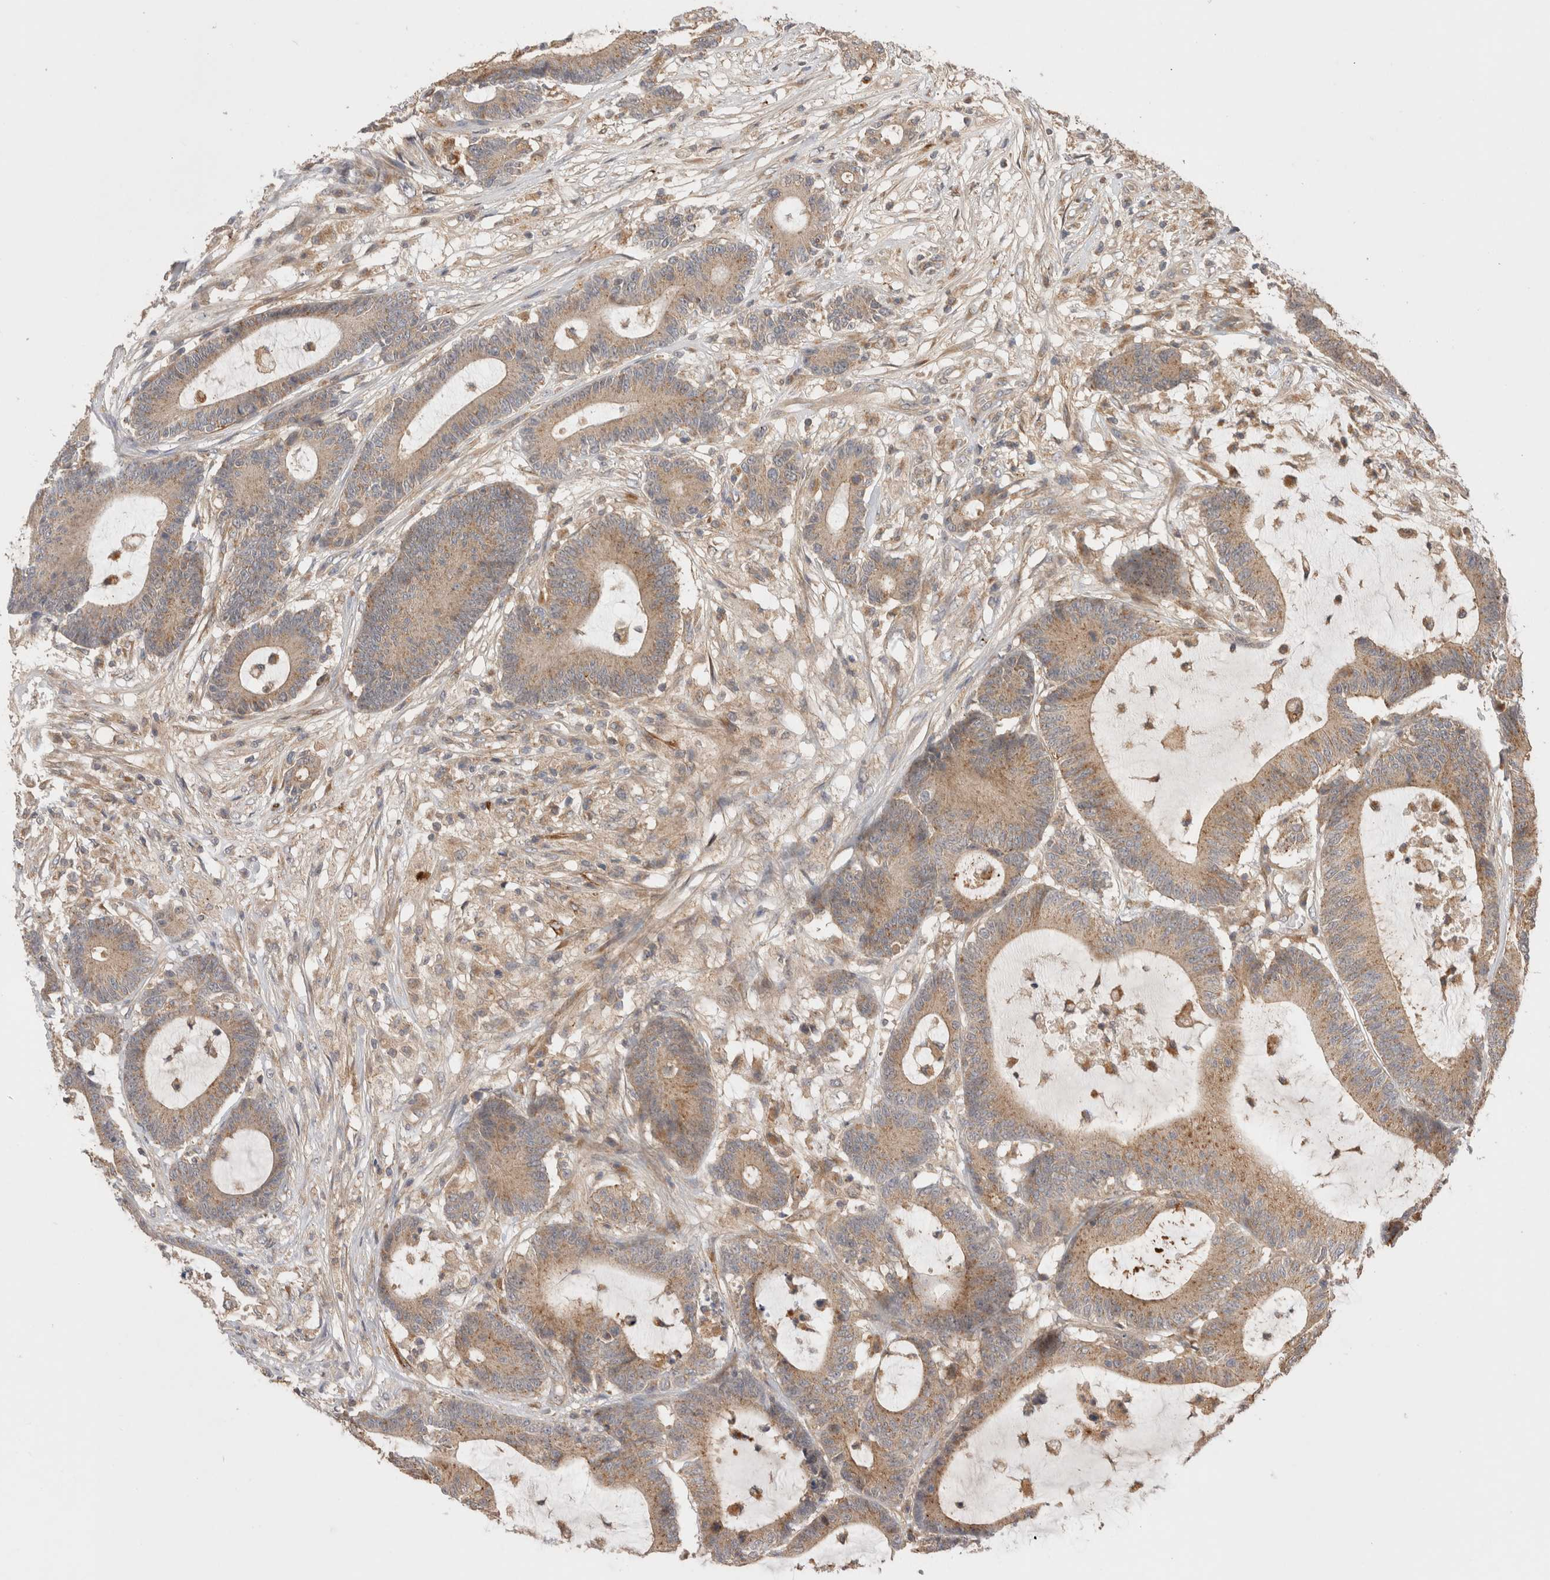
{"staining": {"intensity": "weak", "quantity": ">75%", "location": "cytoplasmic/membranous"}, "tissue": "colorectal cancer", "cell_type": "Tumor cells", "image_type": "cancer", "snomed": [{"axis": "morphology", "description": "Adenocarcinoma, NOS"}, {"axis": "topography", "description": "Colon"}], "caption": "An image of colorectal cancer (adenocarcinoma) stained for a protein exhibits weak cytoplasmic/membranous brown staining in tumor cells.", "gene": "VPS28", "patient": {"sex": "female", "age": 84}}